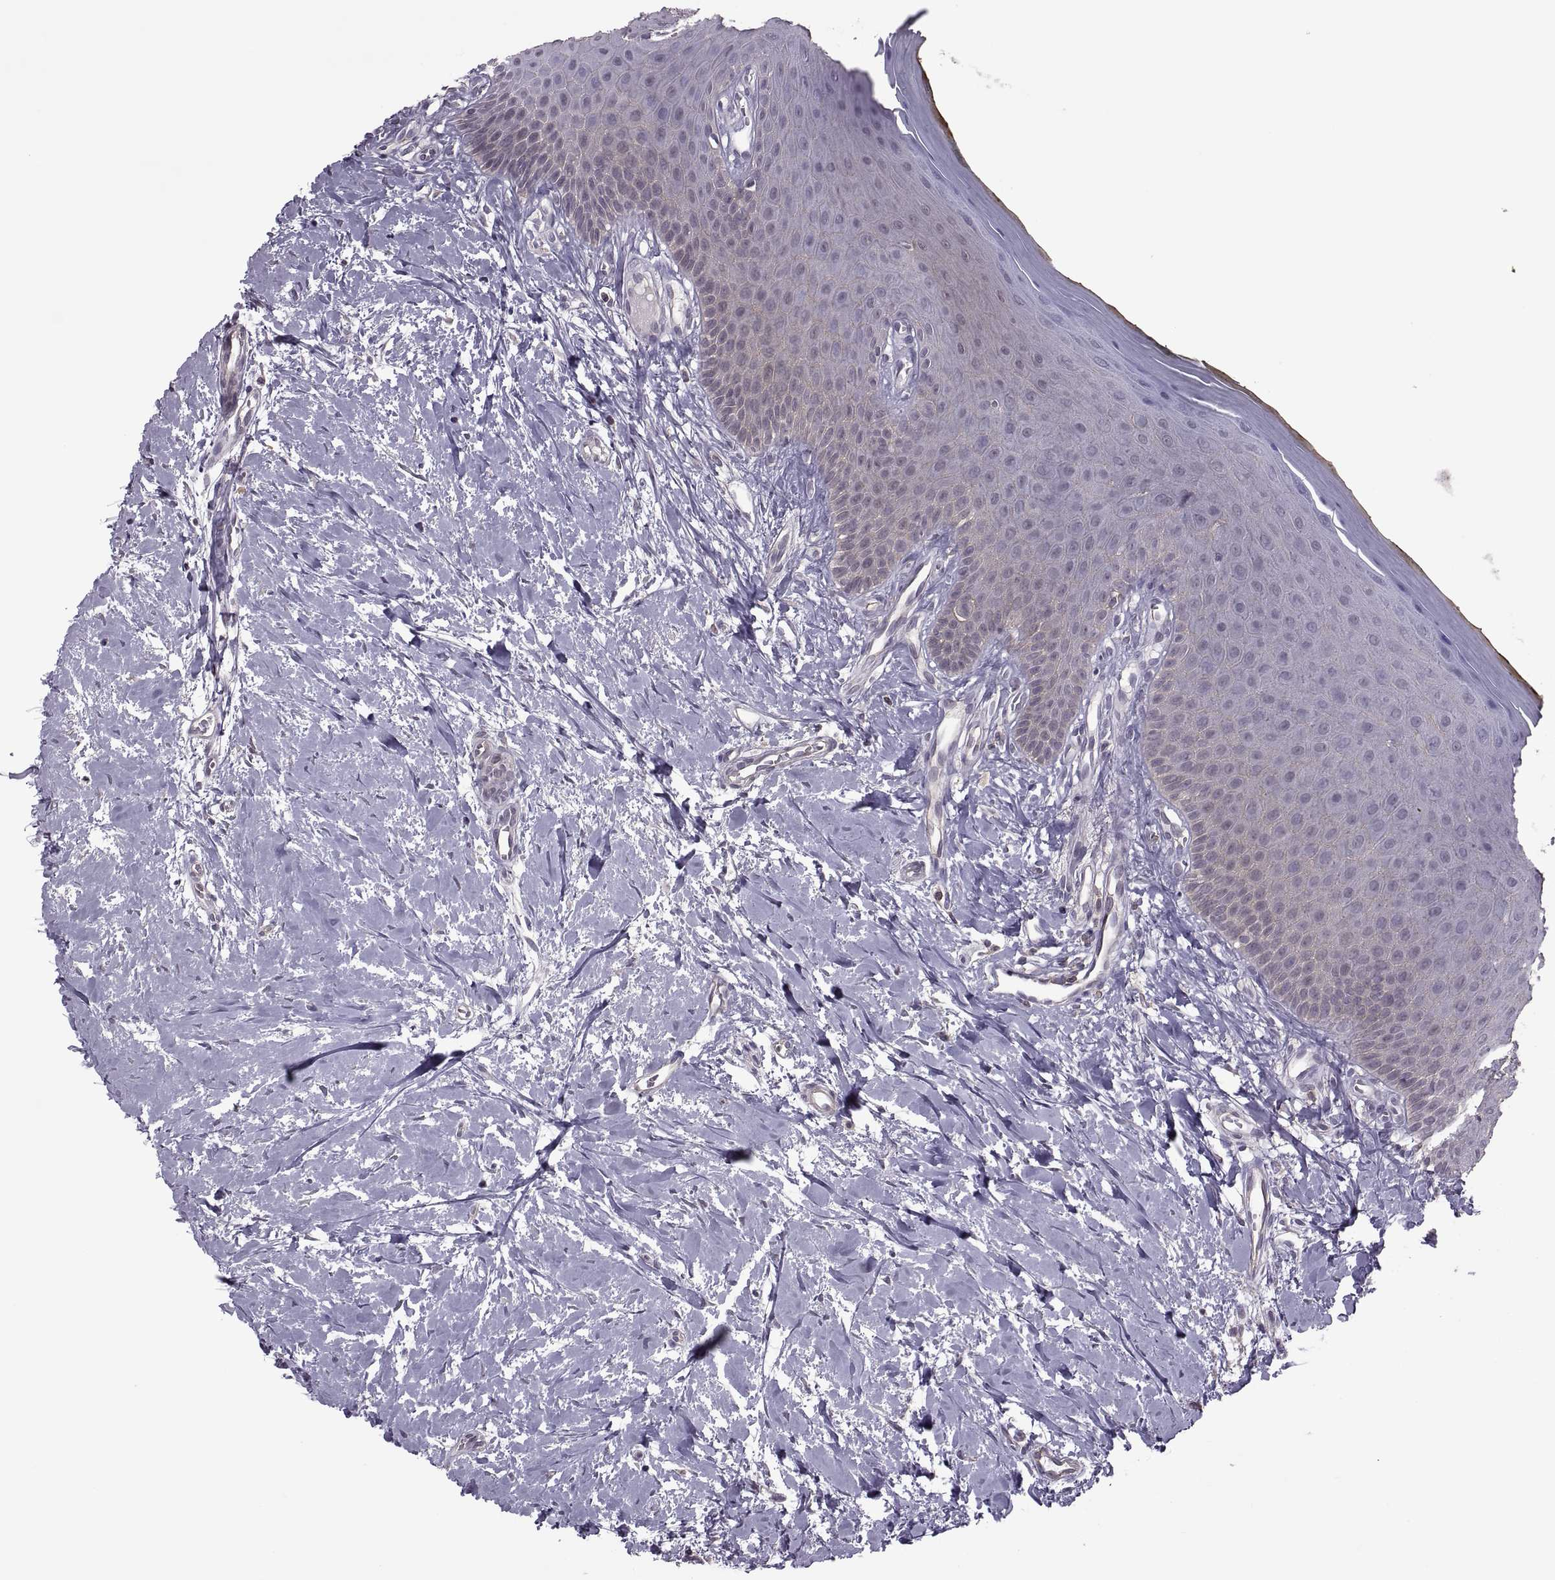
{"staining": {"intensity": "moderate", "quantity": "<25%", "location": "cytoplasmic/membranous"}, "tissue": "oral mucosa", "cell_type": "Squamous epithelial cells", "image_type": "normal", "snomed": [{"axis": "morphology", "description": "Normal tissue, NOS"}, {"axis": "topography", "description": "Oral tissue"}], "caption": "Oral mucosa stained with immunohistochemistry shows moderate cytoplasmic/membranous staining in about <25% of squamous epithelial cells.", "gene": "ODF3", "patient": {"sex": "female", "age": 43}}